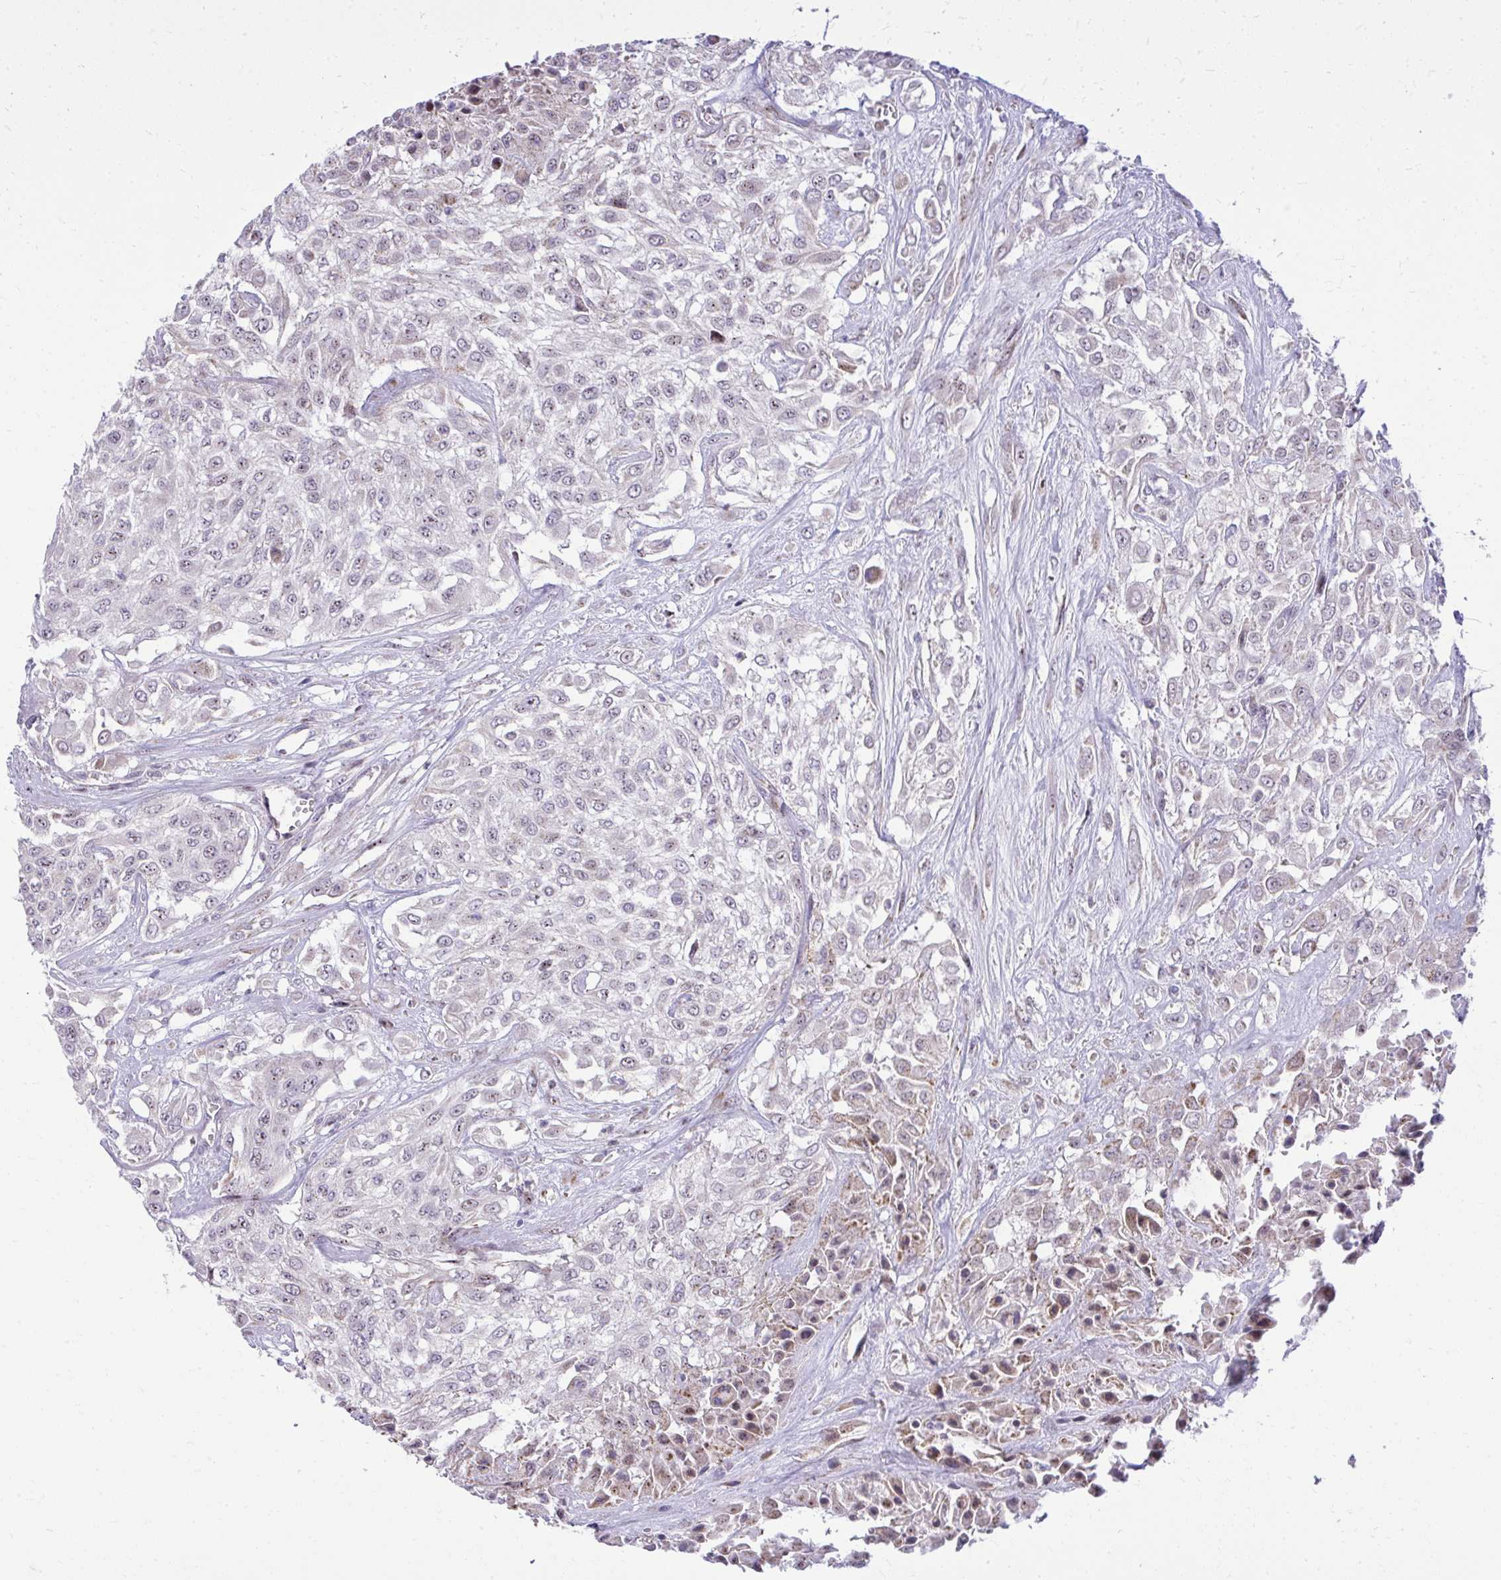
{"staining": {"intensity": "negative", "quantity": "none", "location": "none"}, "tissue": "urothelial cancer", "cell_type": "Tumor cells", "image_type": "cancer", "snomed": [{"axis": "morphology", "description": "Urothelial carcinoma, High grade"}, {"axis": "topography", "description": "Urinary bladder"}], "caption": "Immunohistochemistry (IHC) photomicrograph of neoplastic tissue: human high-grade urothelial carcinoma stained with DAB shows no significant protein expression in tumor cells. (IHC, brightfield microscopy, high magnification).", "gene": "GPRIN3", "patient": {"sex": "male", "age": 57}}